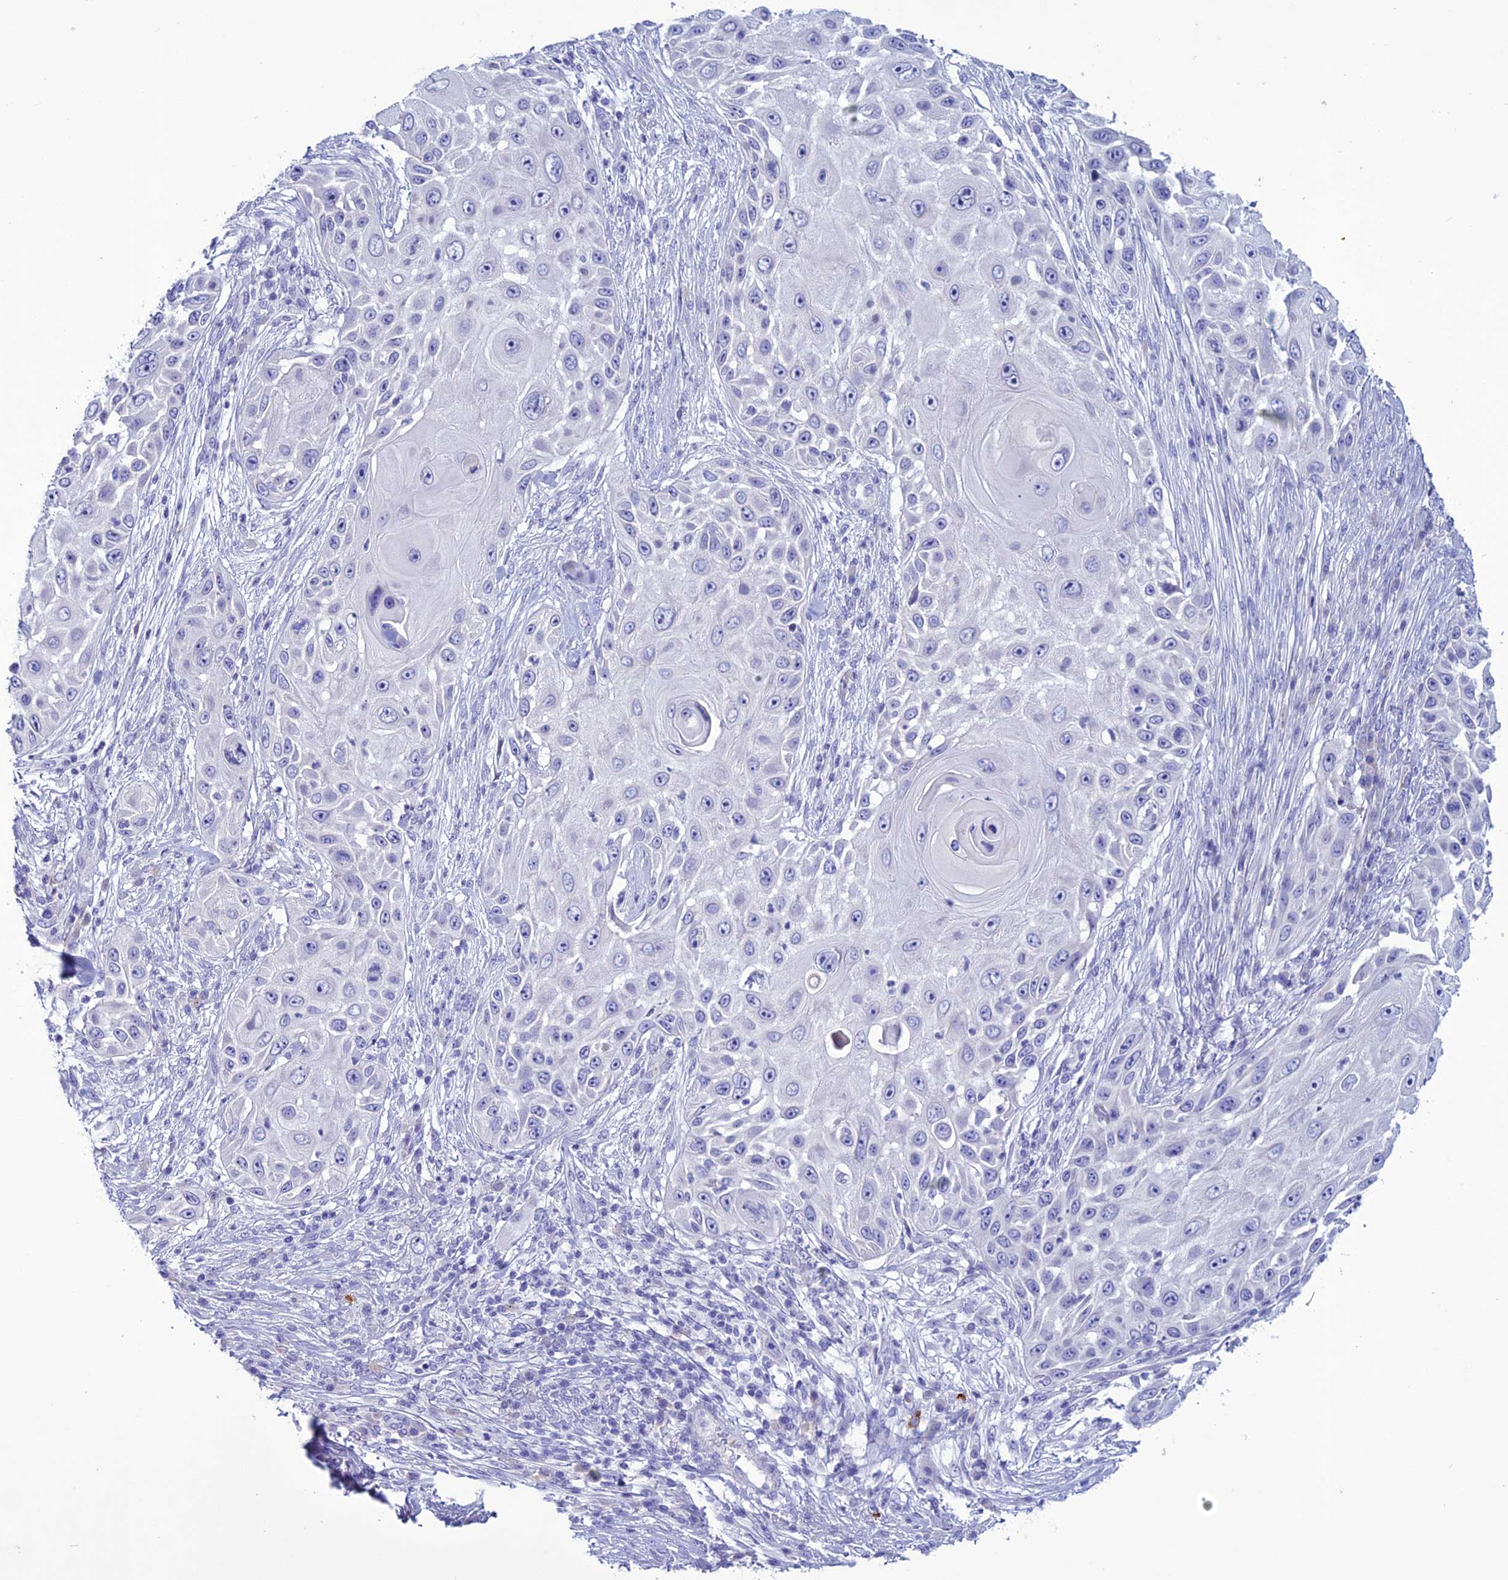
{"staining": {"intensity": "negative", "quantity": "none", "location": "none"}, "tissue": "skin cancer", "cell_type": "Tumor cells", "image_type": "cancer", "snomed": [{"axis": "morphology", "description": "Squamous cell carcinoma, NOS"}, {"axis": "topography", "description": "Skin"}], "caption": "IHC of human skin squamous cell carcinoma displays no staining in tumor cells.", "gene": "CLEC2L", "patient": {"sex": "female", "age": 44}}